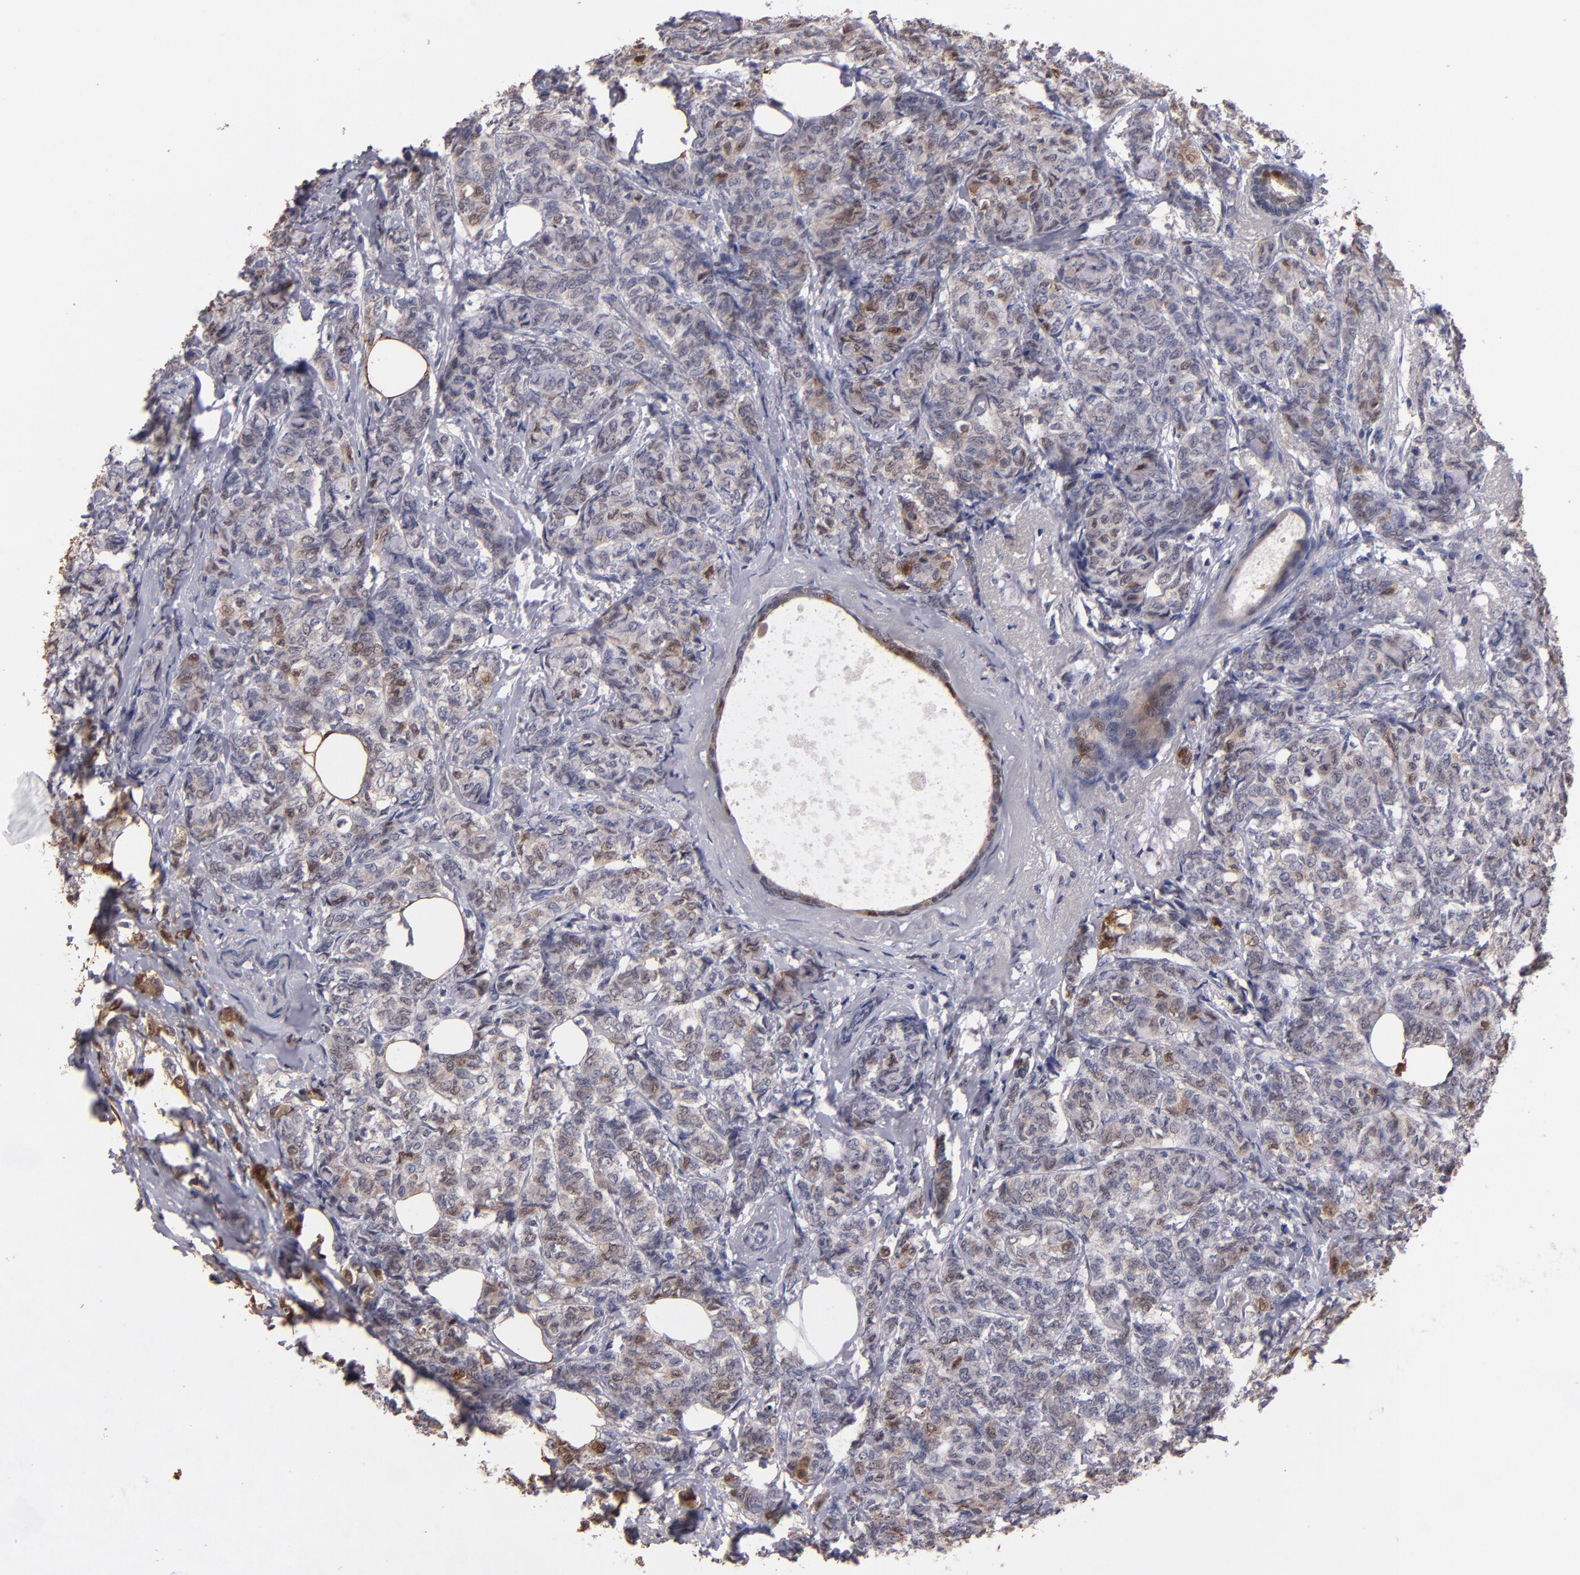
{"staining": {"intensity": "weak", "quantity": "25%-75%", "location": "cytoplasmic/membranous,nuclear"}, "tissue": "breast cancer", "cell_type": "Tumor cells", "image_type": "cancer", "snomed": [{"axis": "morphology", "description": "Lobular carcinoma"}, {"axis": "topography", "description": "Breast"}], "caption": "Lobular carcinoma (breast) was stained to show a protein in brown. There is low levels of weak cytoplasmic/membranous and nuclear staining in approximately 25%-75% of tumor cells.", "gene": "S100A1", "patient": {"sex": "female", "age": 60}}